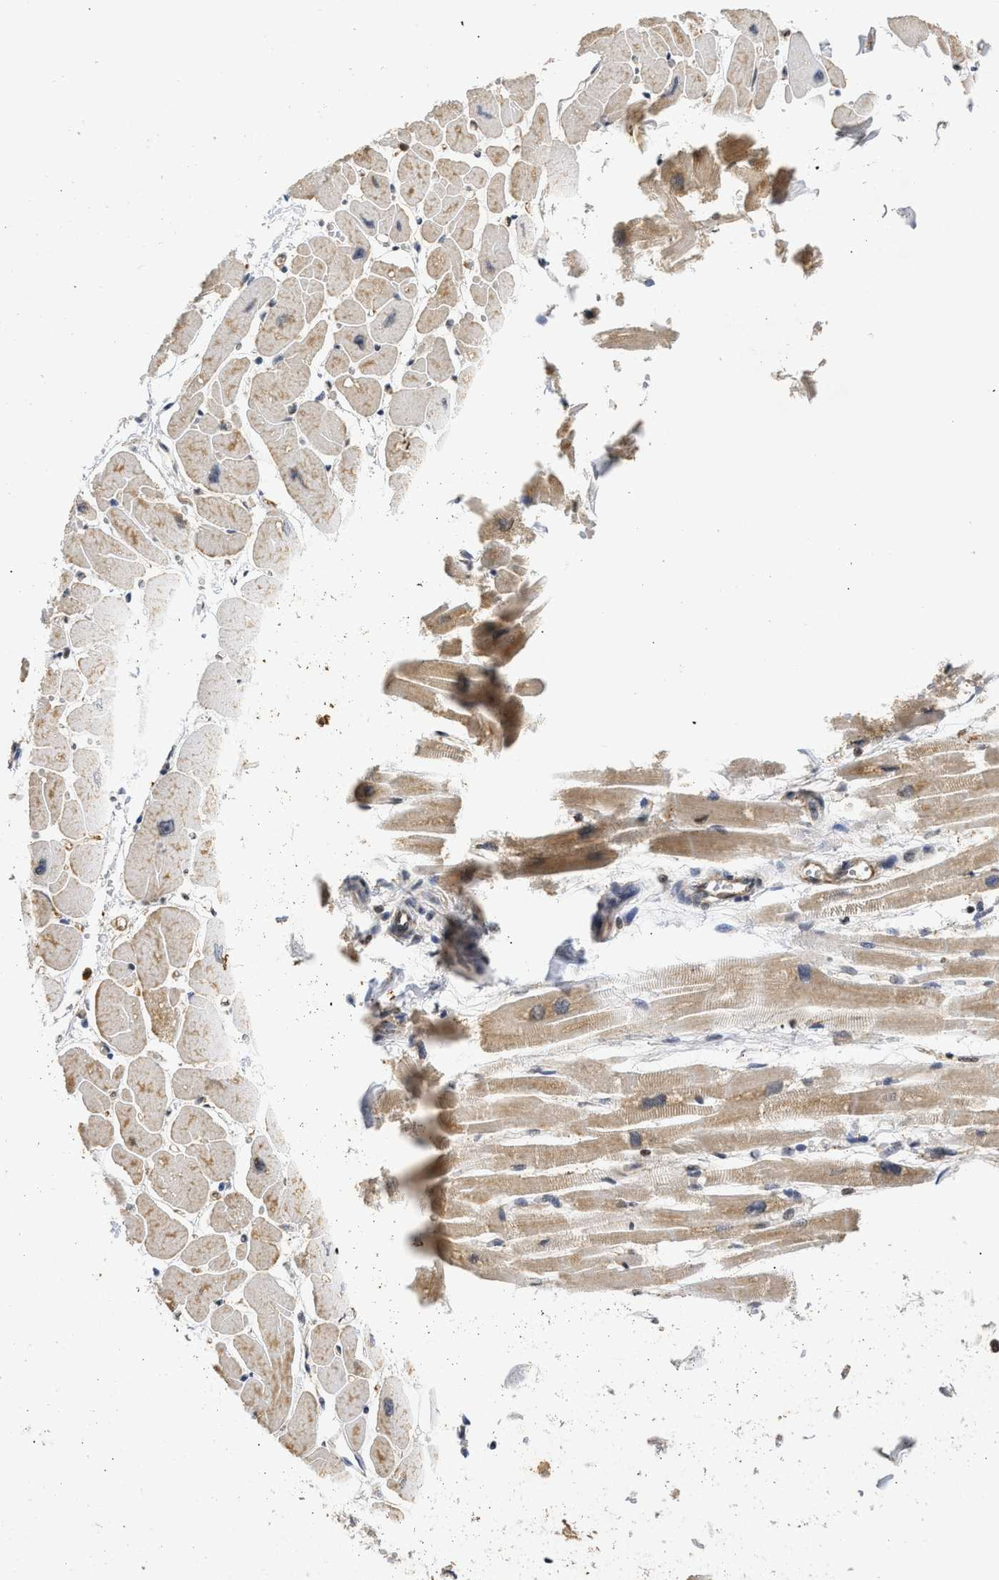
{"staining": {"intensity": "moderate", "quantity": "25%-75%", "location": "cytoplasmic/membranous"}, "tissue": "heart muscle", "cell_type": "Cardiomyocytes", "image_type": "normal", "snomed": [{"axis": "morphology", "description": "Normal tissue, NOS"}, {"axis": "topography", "description": "Heart"}], "caption": "An image showing moderate cytoplasmic/membranous staining in about 25%-75% of cardiomyocytes in unremarkable heart muscle, as visualized by brown immunohistochemical staining.", "gene": "ENSG00000142539", "patient": {"sex": "female", "age": 54}}